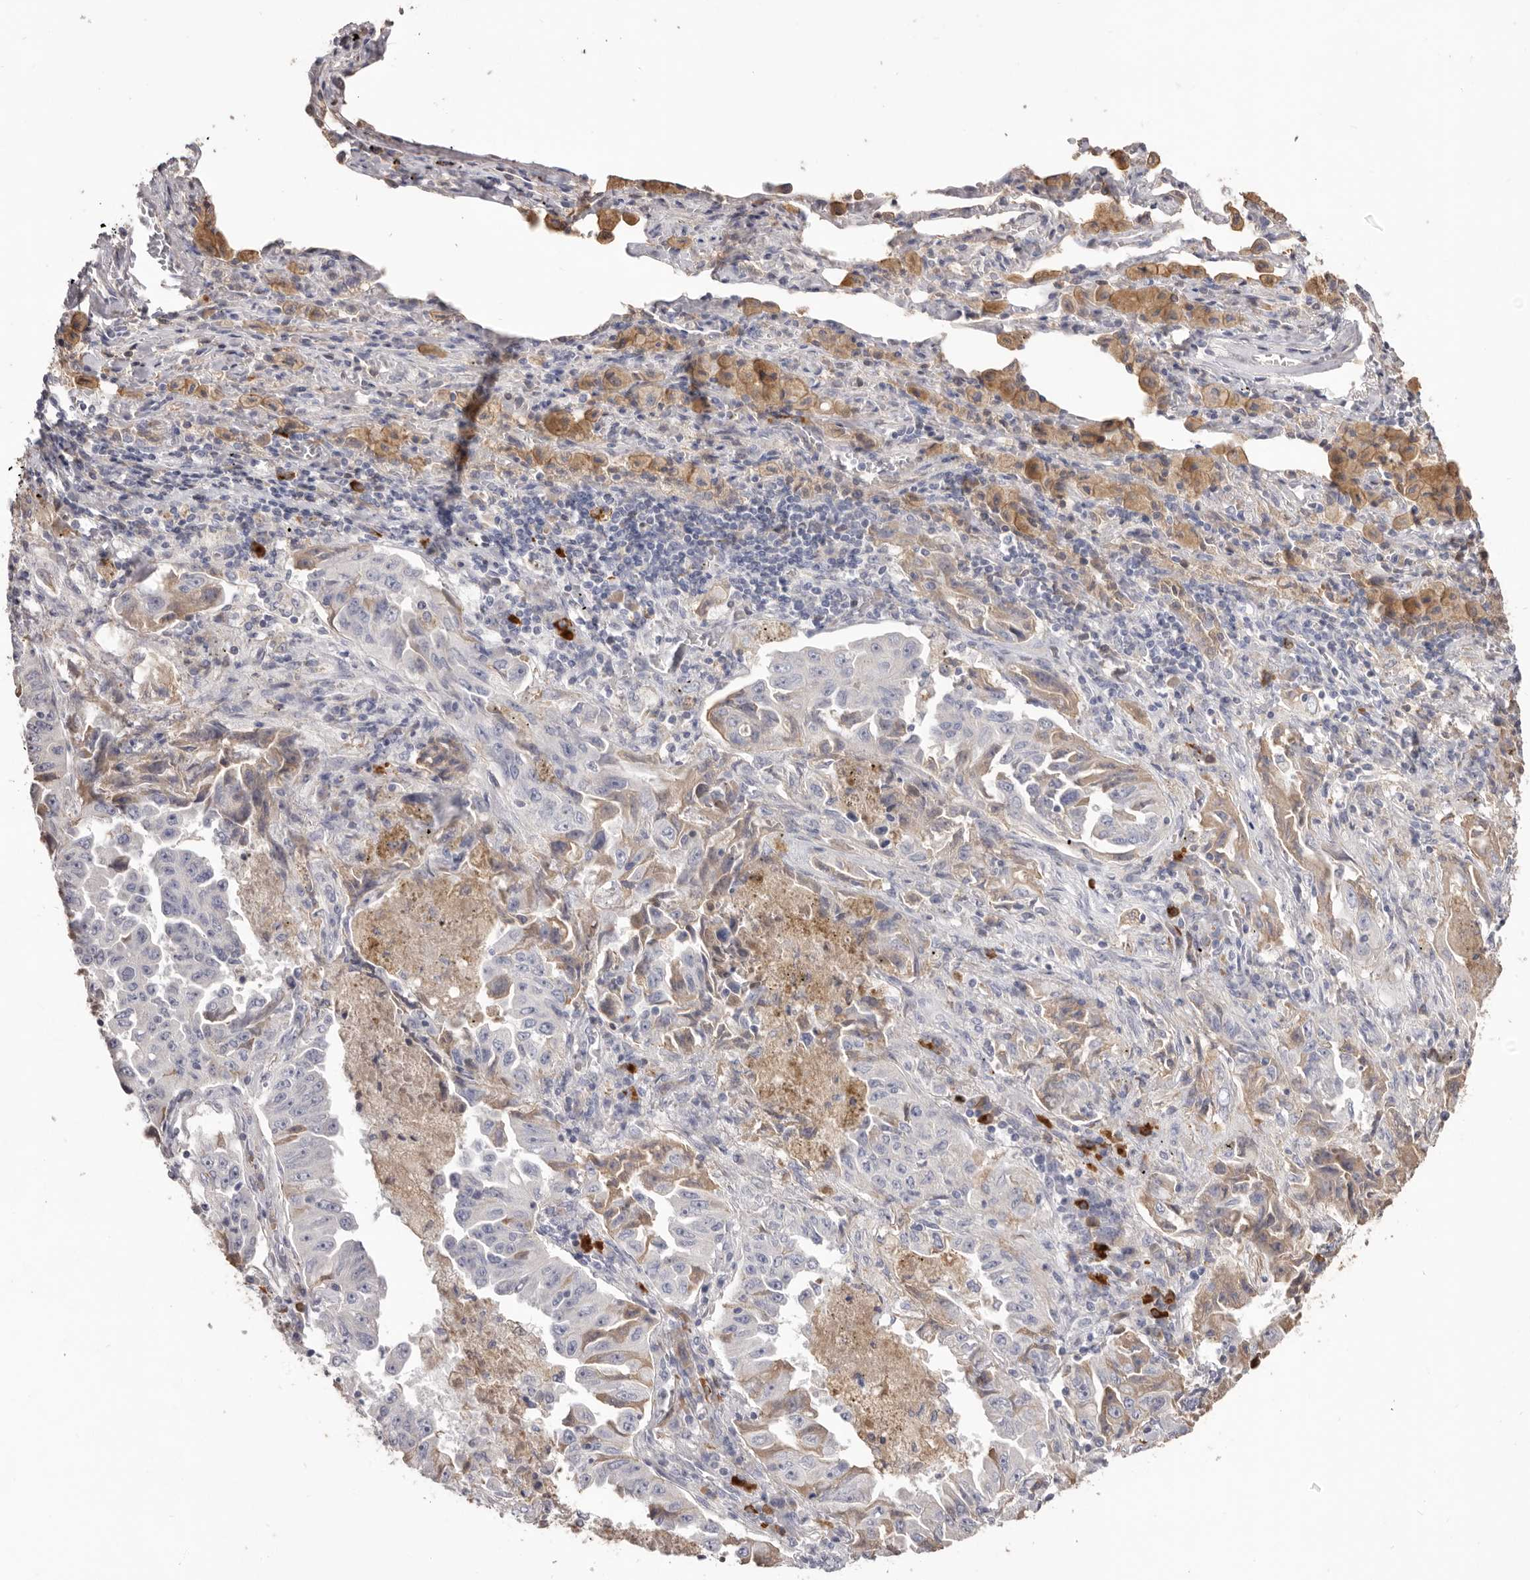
{"staining": {"intensity": "weak", "quantity": "<25%", "location": "cytoplasmic/membranous"}, "tissue": "lung cancer", "cell_type": "Tumor cells", "image_type": "cancer", "snomed": [{"axis": "morphology", "description": "Adenocarcinoma, NOS"}, {"axis": "topography", "description": "Lung"}], "caption": "Immunohistochemistry image of lung cancer stained for a protein (brown), which shows no positivity in tumor cells.", "gene": "HCAR2", "patient": {"sex": "female", "age": 51}}